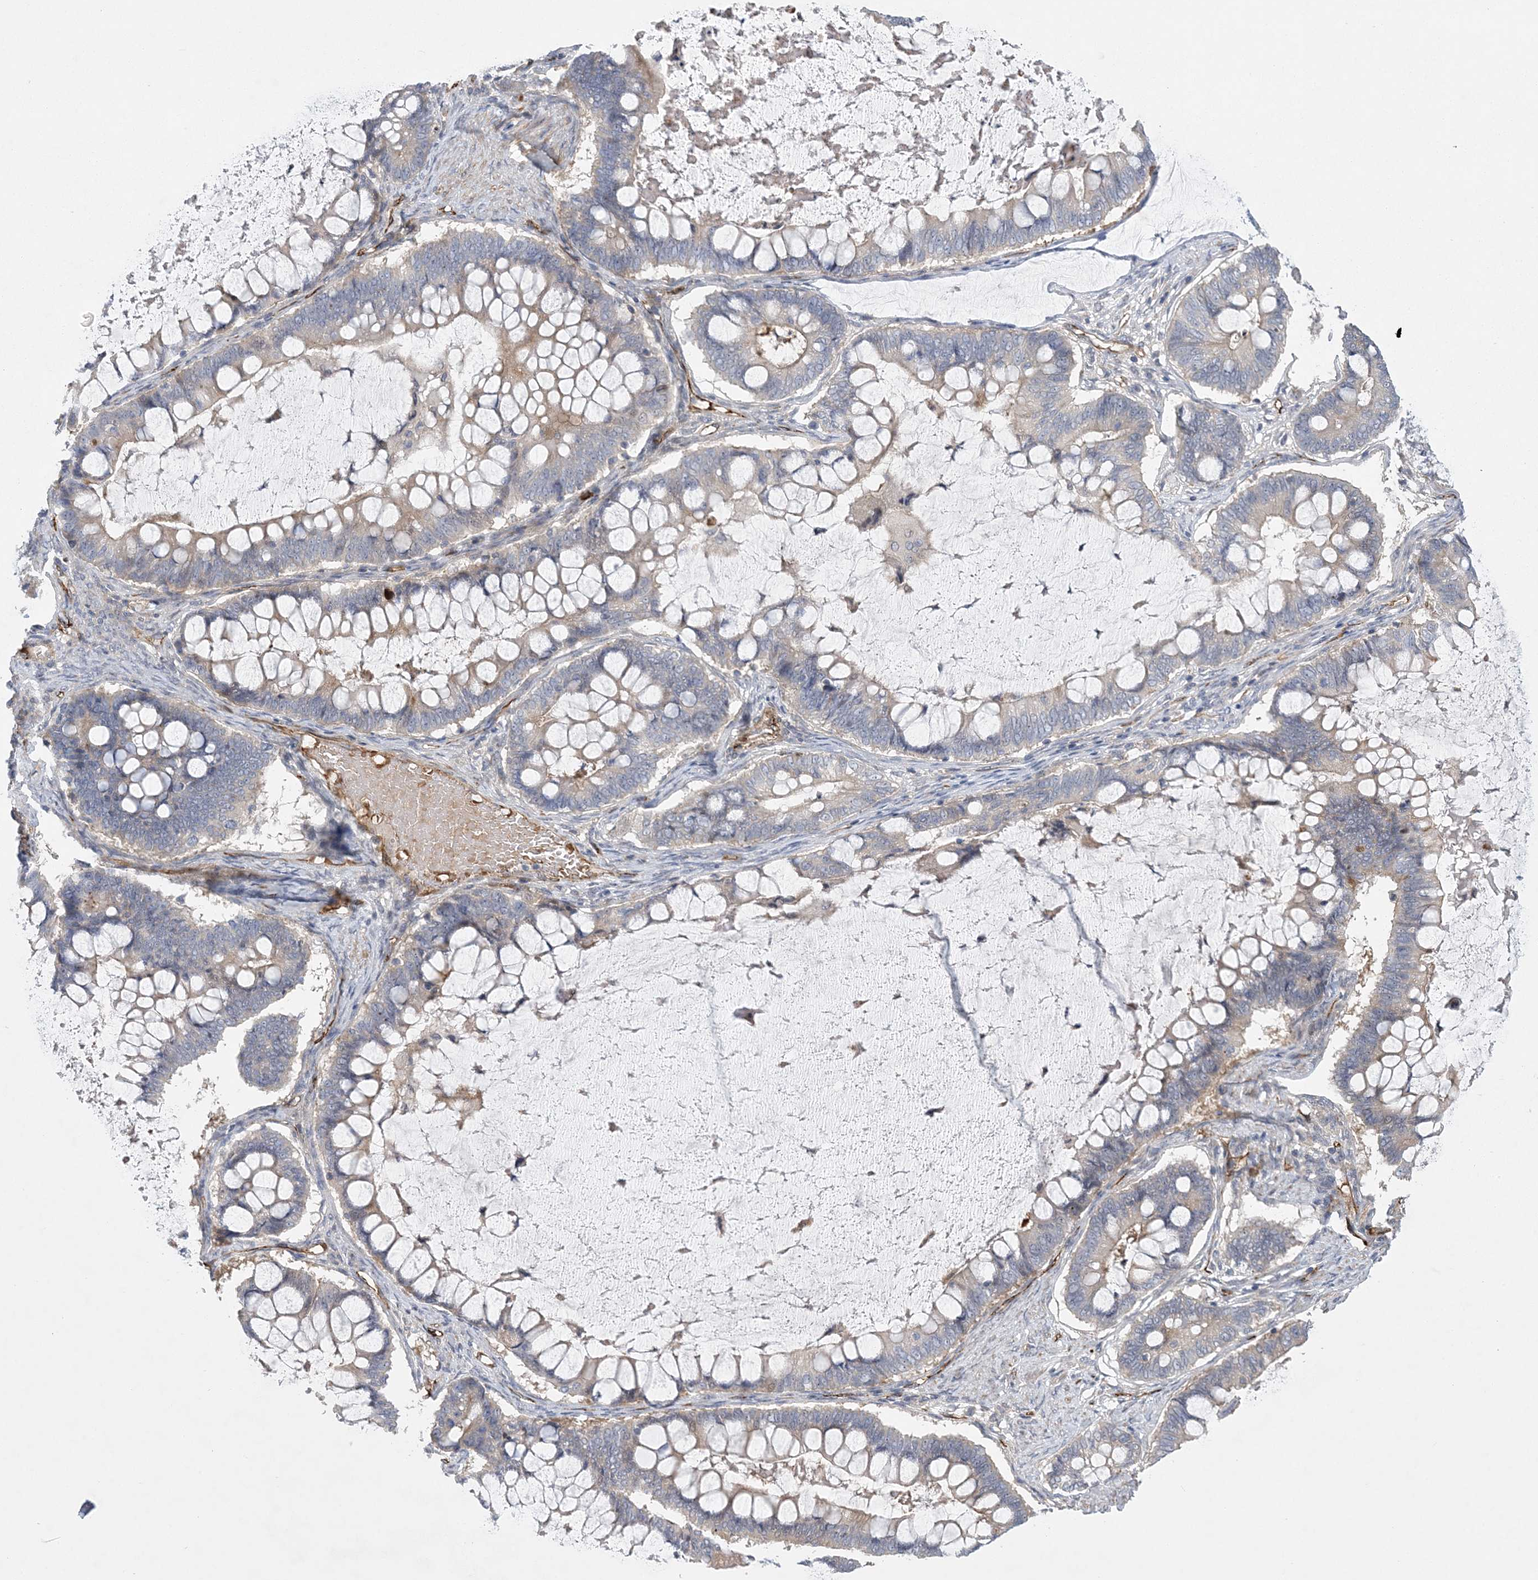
{"staining": {"intensity": "weak", "quantity": "<25%", "location": "cytoplasmic/membranous"}, "tissue": "ovarian cancer", "cell_type": "Tumor cells", "image_type": "cancer", "snomed": [{"axis": "morphology", "description": "Cystadenocarcinoma, mucinous, NOS"}, {"axis": "topography", "description": "Ovary"}], "caption": "The immunohistochemistry (IHC) histopathology image has no significant expression in tumor cells of ovarian mucinous cystadenocarcinoma tissue.", "gene": "CALN1", "patient": {"sex": "female", "age": 61}}